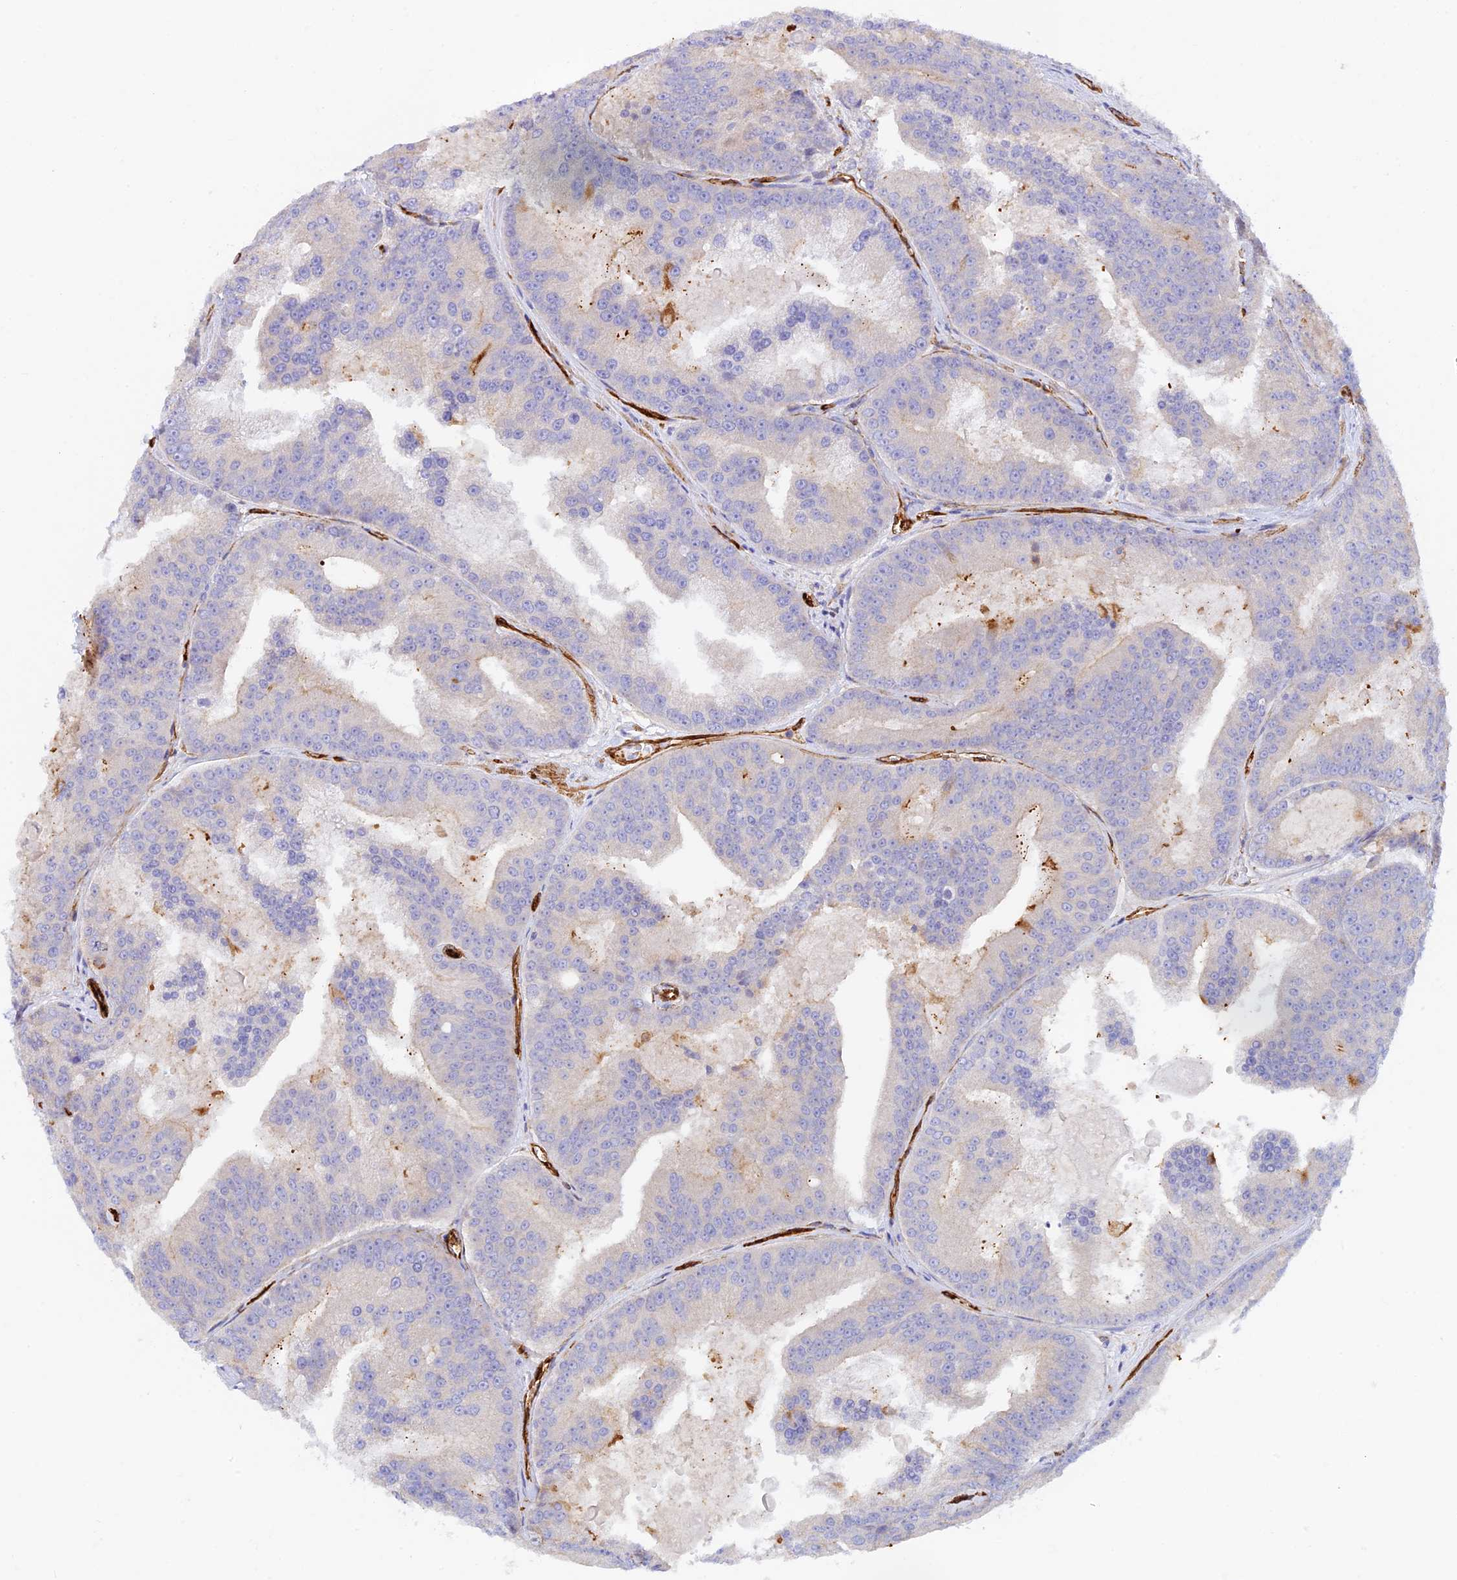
{"staining": {"intensity": "negative", "quantity": "none", "location": "none"}, "tissue": "prostate cancer", "cell_type": "Tumor cells", "image_type": "cancer", "snomed": [{"axis": "morphology", "description": "Adenocarcinoma, High grade"}, {"axis": "topography", "description": "Prostate"}], "caption": "High magnification brightfield microscopy of prostate cancer (high-grade adenocarcinoma) stained with DAB (brown) and counterstained with hematoxylin (blue): tumor cells show no significant expression.", "gene": "MYO9A", "patient": {"sex": "male", "age": 61}}